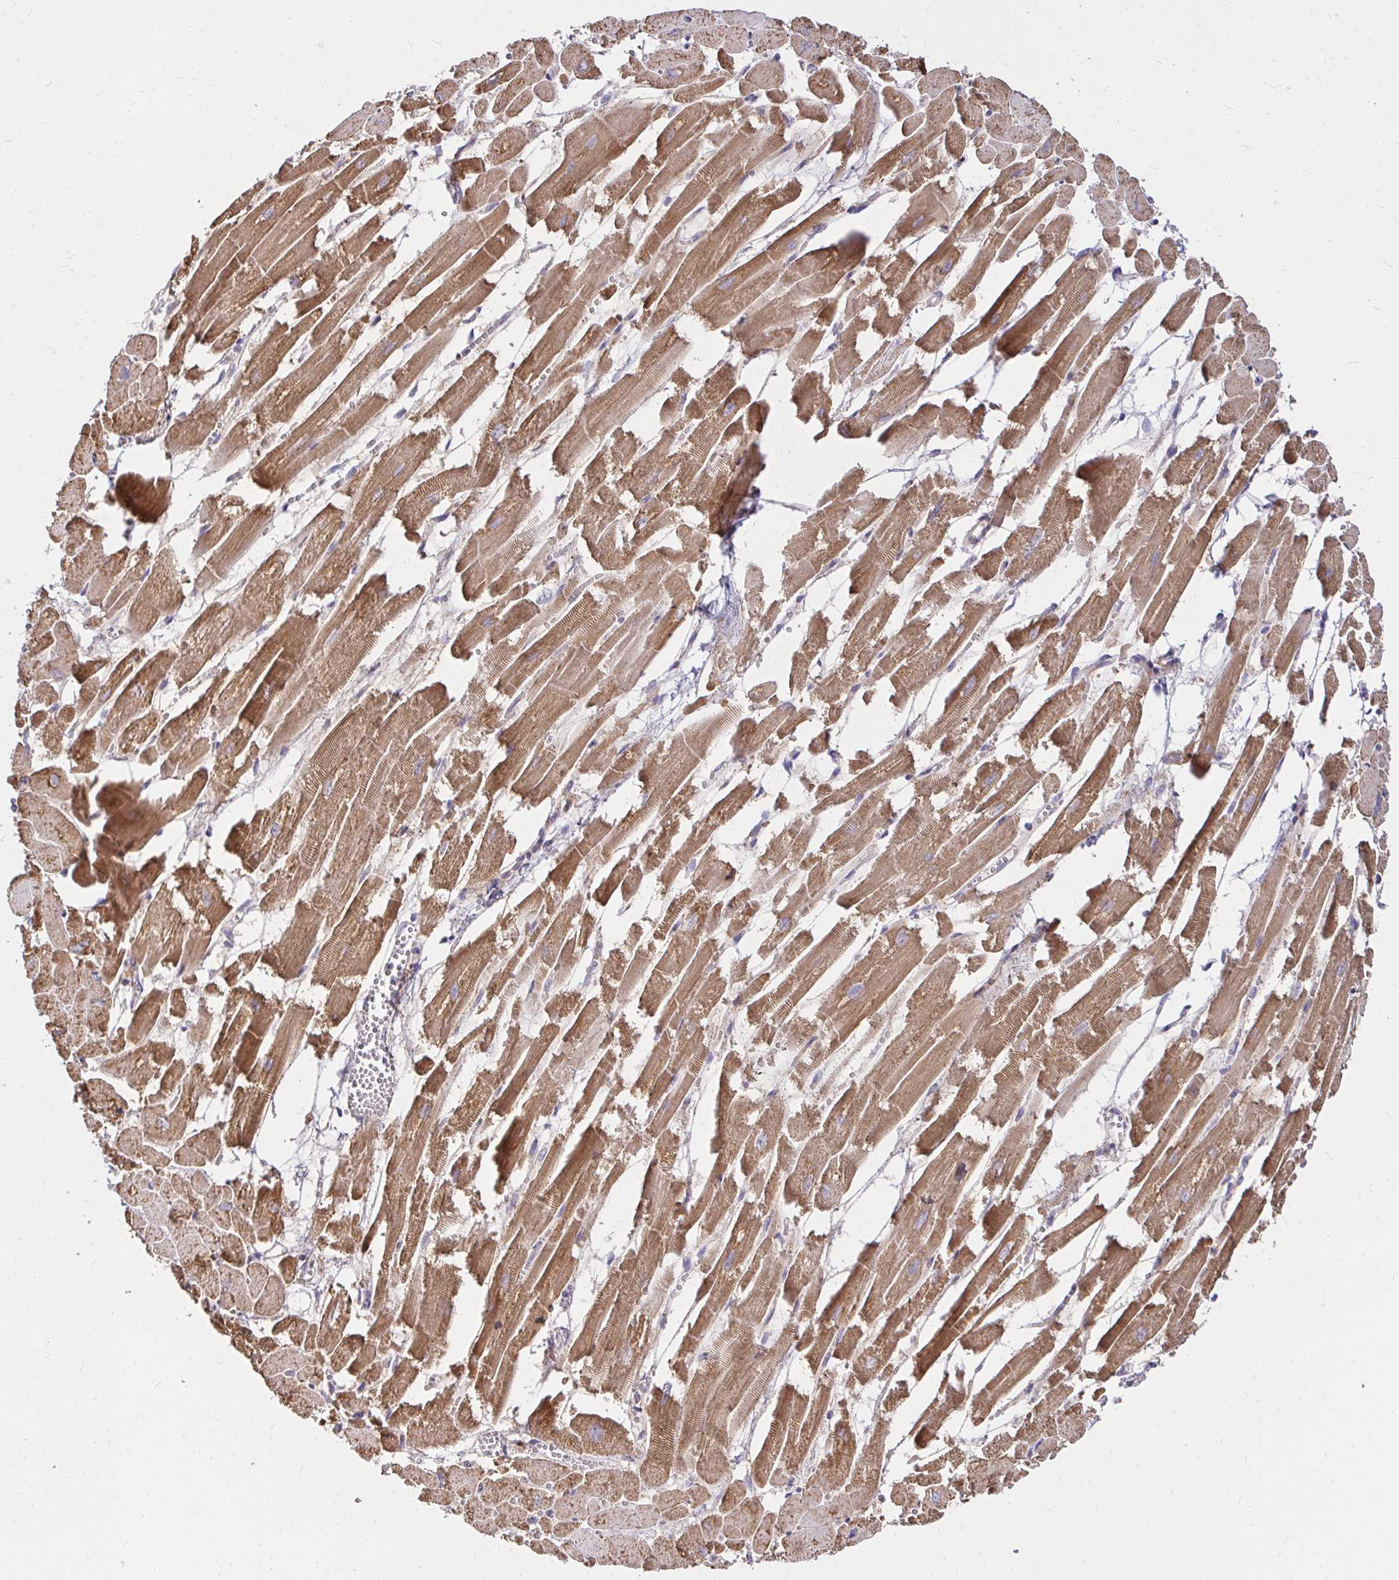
{"staining": {"intensity": "moderate", "quantity": "25%-75%", "location": "cytoplasmic/membranous"}, "tissue": "heart muscle", "cell_type": "Cardiomyocytes", "image_type": "normal", "snomed": [{"axis": "morphology", "description": "Normal tissue, NOS"}, {"axis": "topography", "description": "Heart"}], "caption": "Moderate cytoplasmic/membranous protein positivity is seen in approximately 25%-75% of cardiomyocytes in heart muscle. The staining is performed using DAB brown chromogen to label protein expression. The nuclei are counter-stained blue using hematoxylin.", "gene": "ITGA2", "patient": {"sex": "female", "age": 52}}